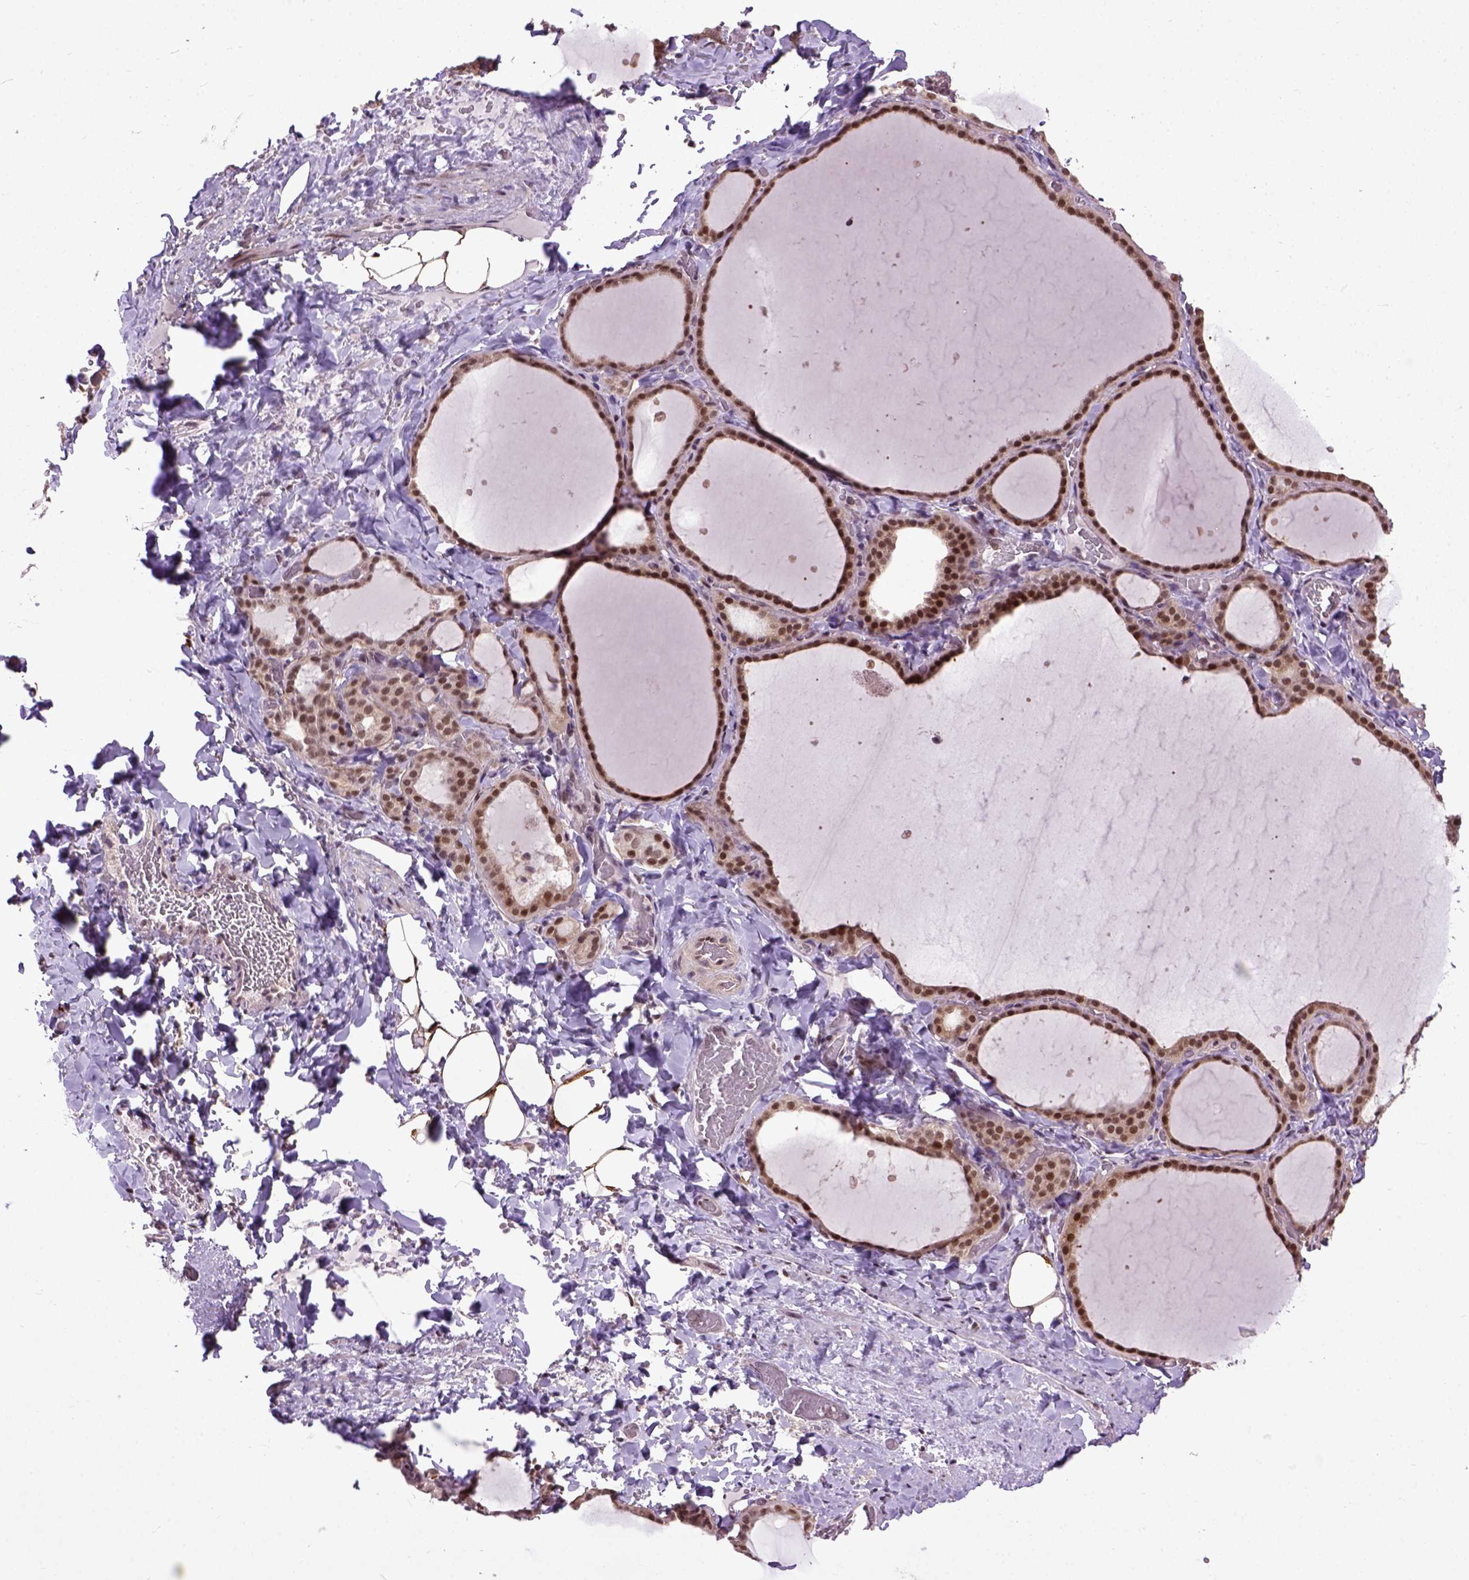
{"staining": {"intensity": "strong", "quantity": ">75%", "location": "nuclear"}, "tissue": "thyroid gland", "cell_type": "Glandular cells", "image_type": "normal", "snomed": [{"axis": "morphology", "description": "Normal tissue, NOS"}, {"axis": "topography", "description": "Thyroid gland"}], "caption": "Brown immunohistochemical staining in normal thyroid gland reveals strong nuclear expression in approximately >75% of glandular cells. (DAB (3,3'-diaminobenzidine) IHC, brown staining for protein, blue staining for nuclei).", "gene": "UBA3", "patient": {"sex": "female", "age": 22}}